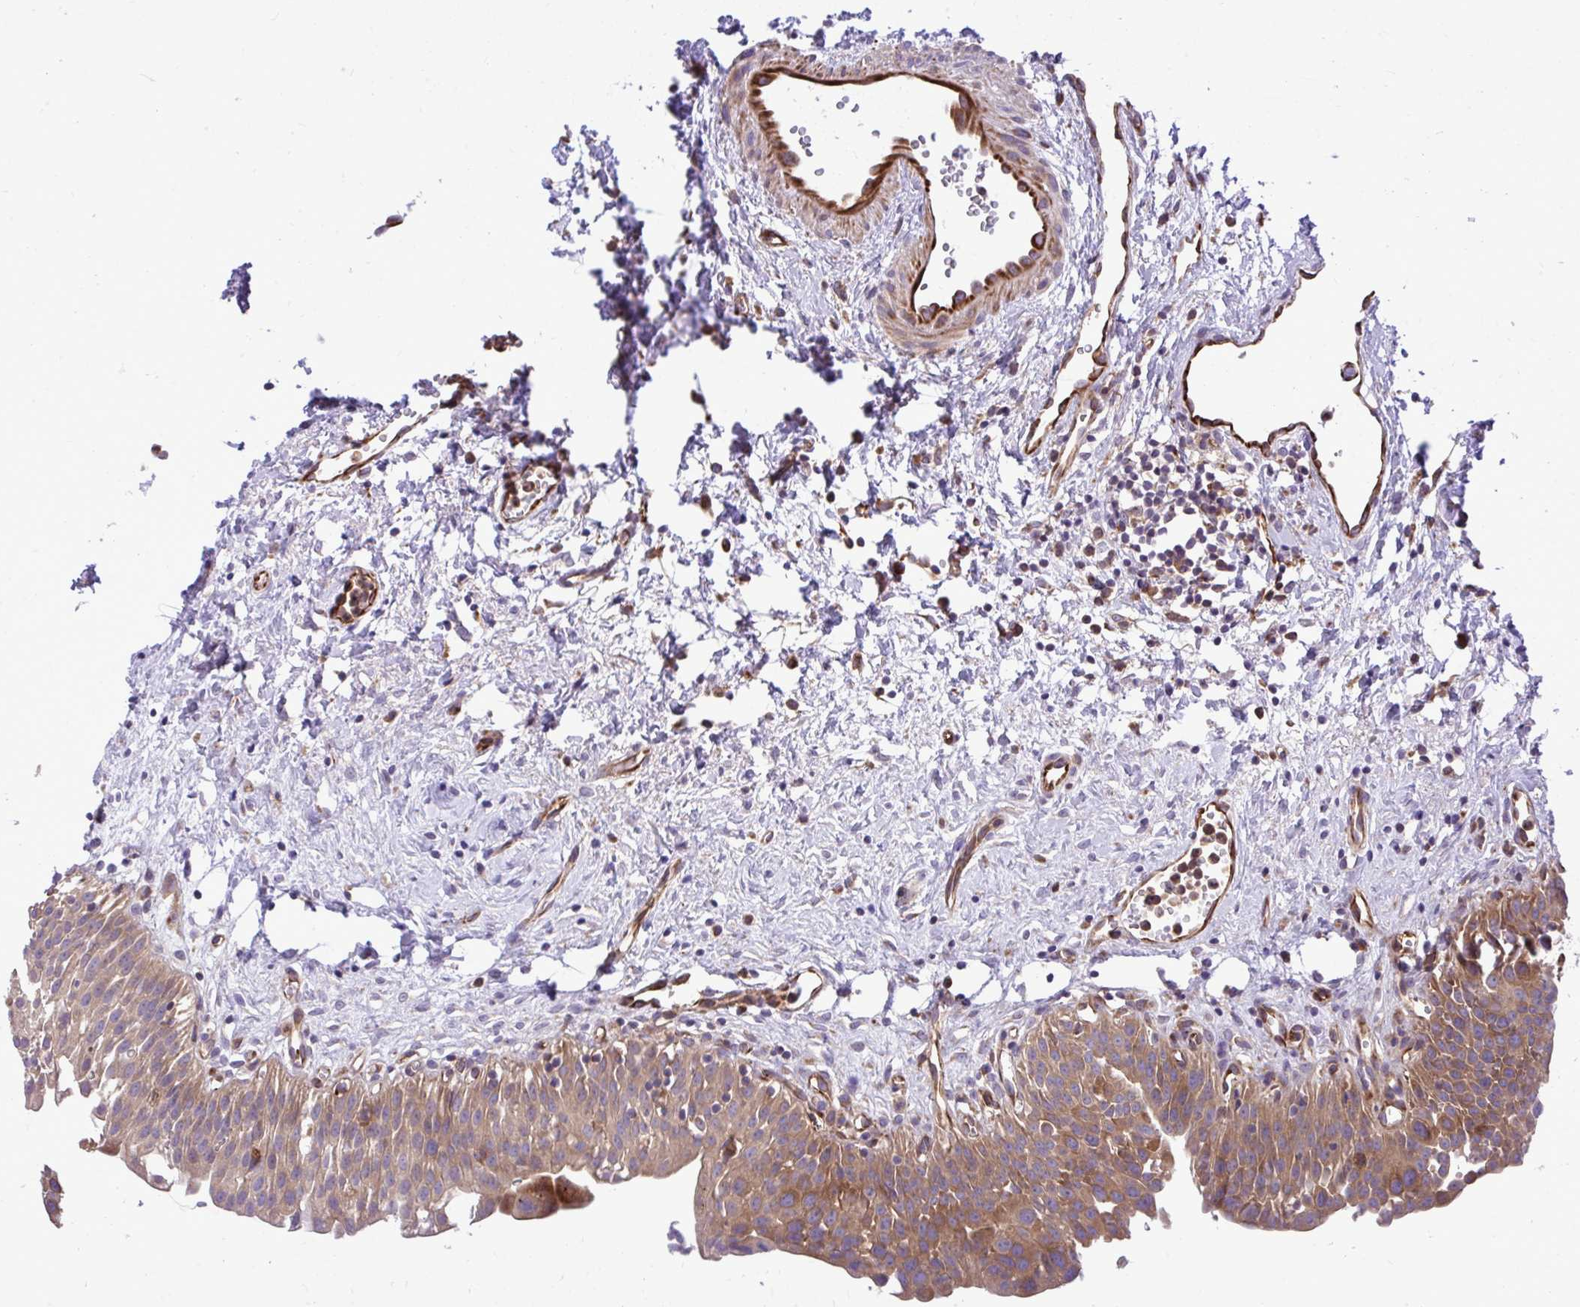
{"staining": {"intensity": "weak", "quantity": ">75%", "location": "cytoplasmic/membranous"}, "tissue": "urinary bladder", "cell_type": "Urothelial cells", "image_type": "normal", "snomed": [{"axis": "morphology", "description": "Normal tissue, NOS"}, {"axis": "topography", "description": "Urinary bladder"}], "caption": "Brown immunohistochemical staining in normal human urinary bladder shows weak cytoplasmic/membranous expression in approximately >75% of urothelial cells. (DAB (3,3'-diaminobenzidine) IHC, brown staining for protein, blue staining for nuclei).", "gene": "PAIP2", "patient": {"sex": "male", "age": 51}}